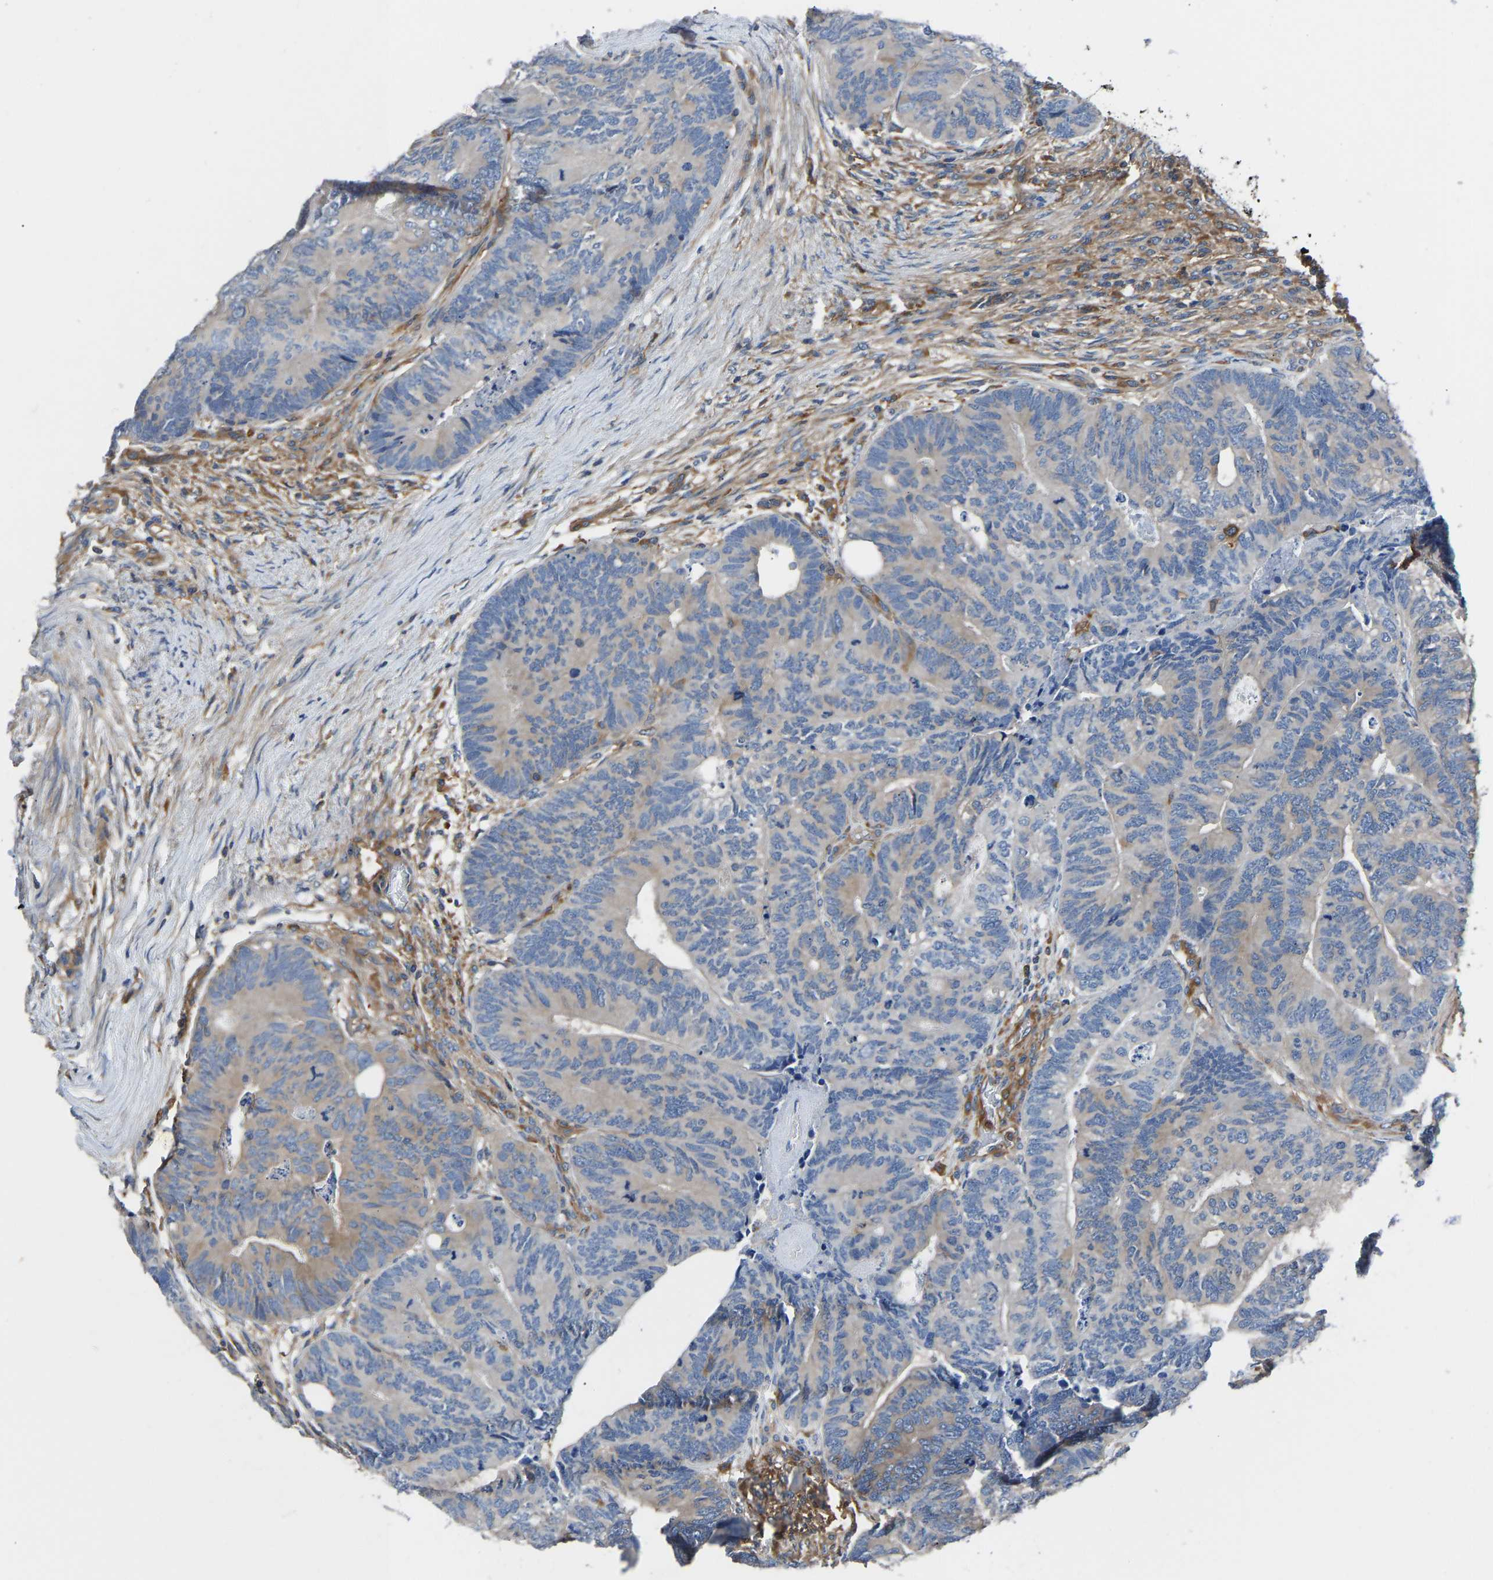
{"staining": {"intensity": "negative", "quantity": "none", "location": "none"}, "tissue": "colorectal cancer", "cell_type": "Tumor cells", "image_type": "cancer", "snomed": [{"axis": "morphology", "description": "Adenocarcinoma, NOS"}, {"axis": "topography", "description": "Colon"}], "caption": "A photomicrograph of colorectal cancer (adenocarcinoma) stained for a protein shows no brown staining in tumor cells.", "gene": "PRKAR1A", "patient": {"sex": "female", "age": 67}}